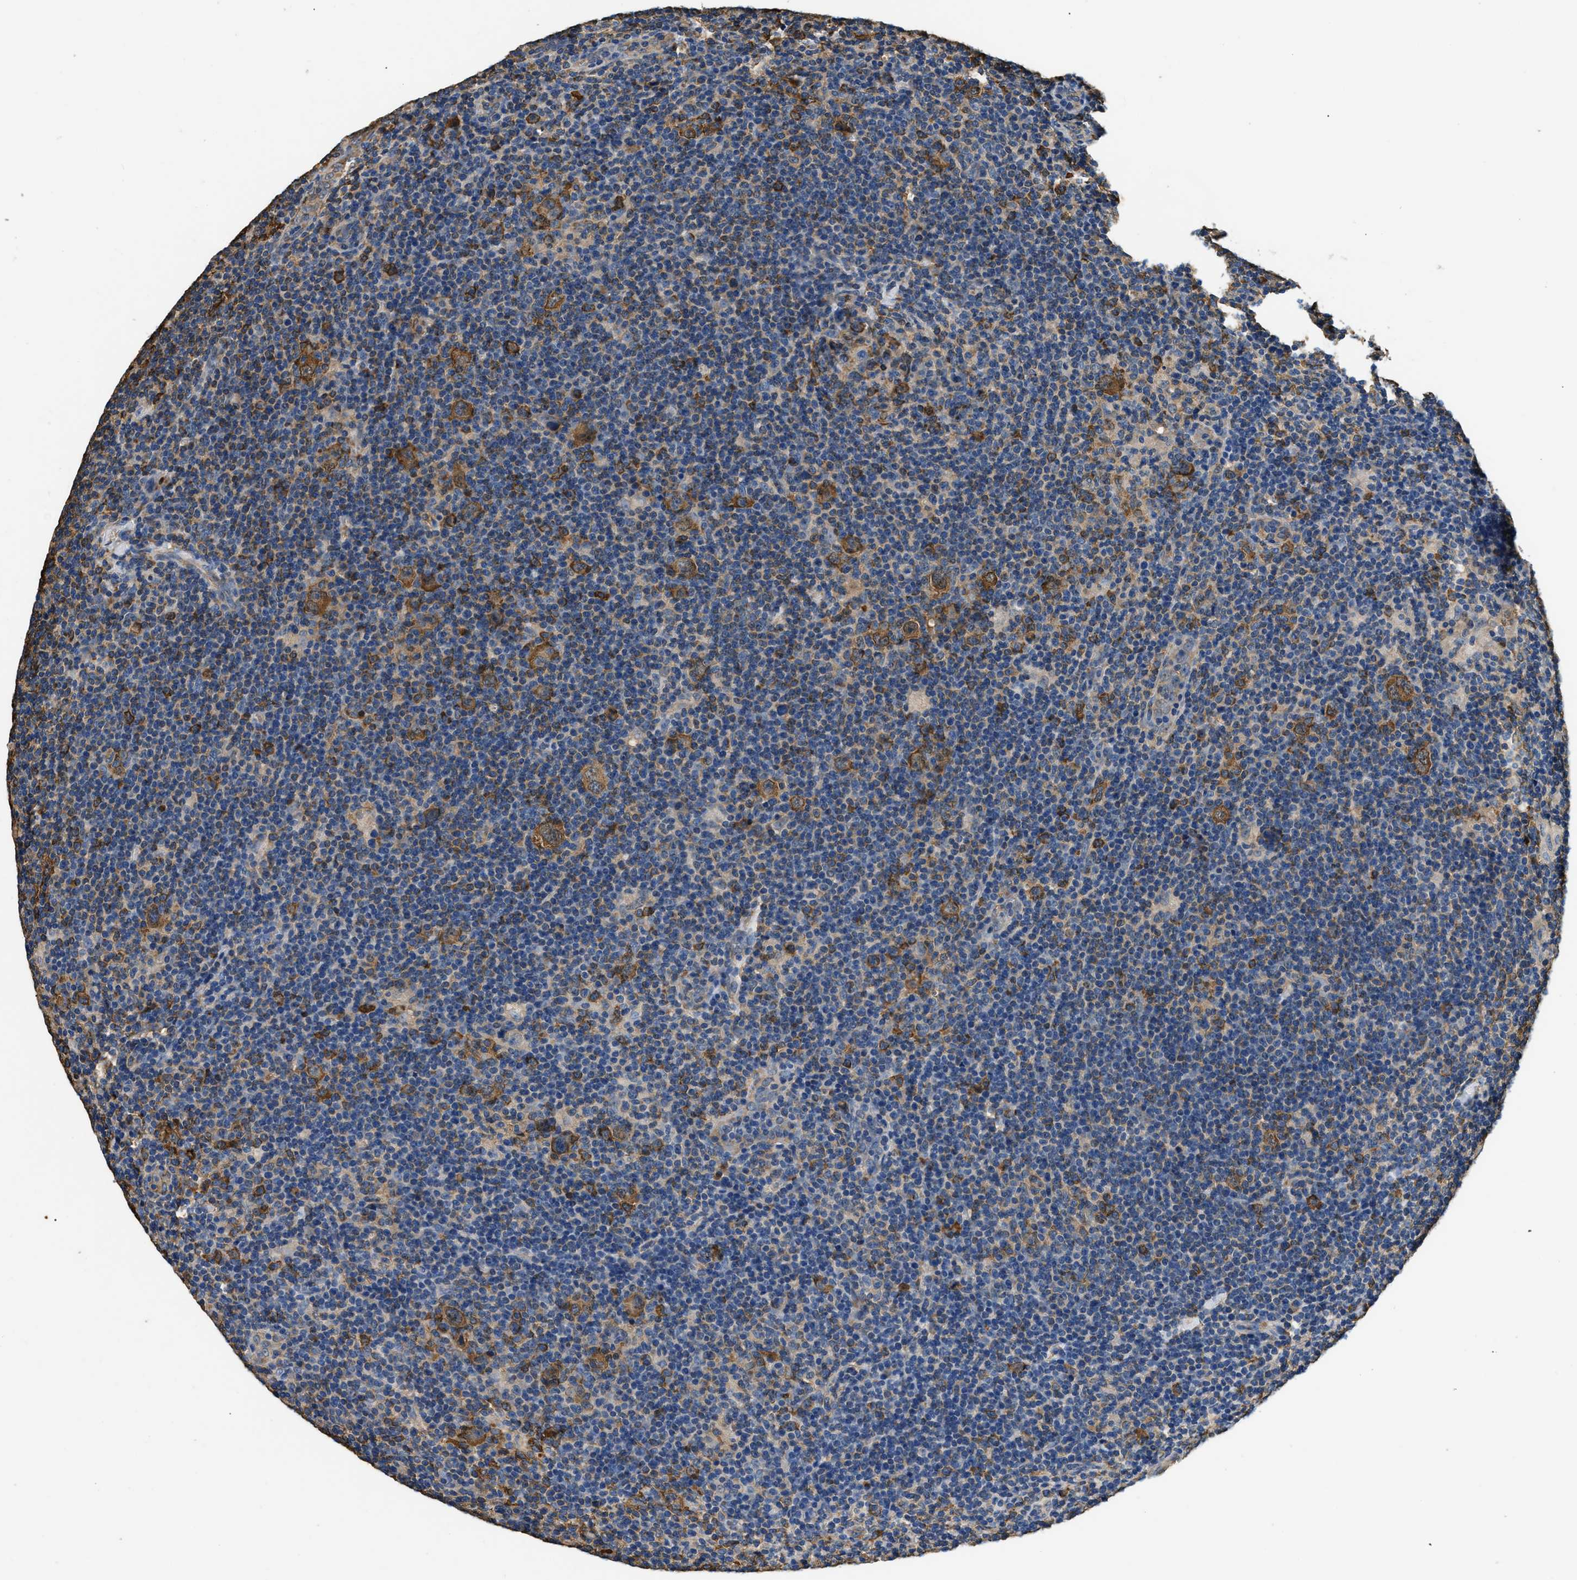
{"staining": {"intensity": "moderate", "quantity": ">75%", "location": "cytoplasmic/membranous"}, "tissue": "lymphoma", "cell_type": "Tumor cells", "image_type": "cancer", "snomed": [{"axis": "morphology", "description": "Hodgkin's disease, NOS"}, {"axis": "topography", "description": "Lymph node"}], "caption": "Moderate cytoplasmic/membranous positivity for a protein is appreciated in about >75% of tumor cells of Hodgkin's disease using IHC.", "gene": "PPP2R1B", "patient": {"sex": "female", "age": 57}}